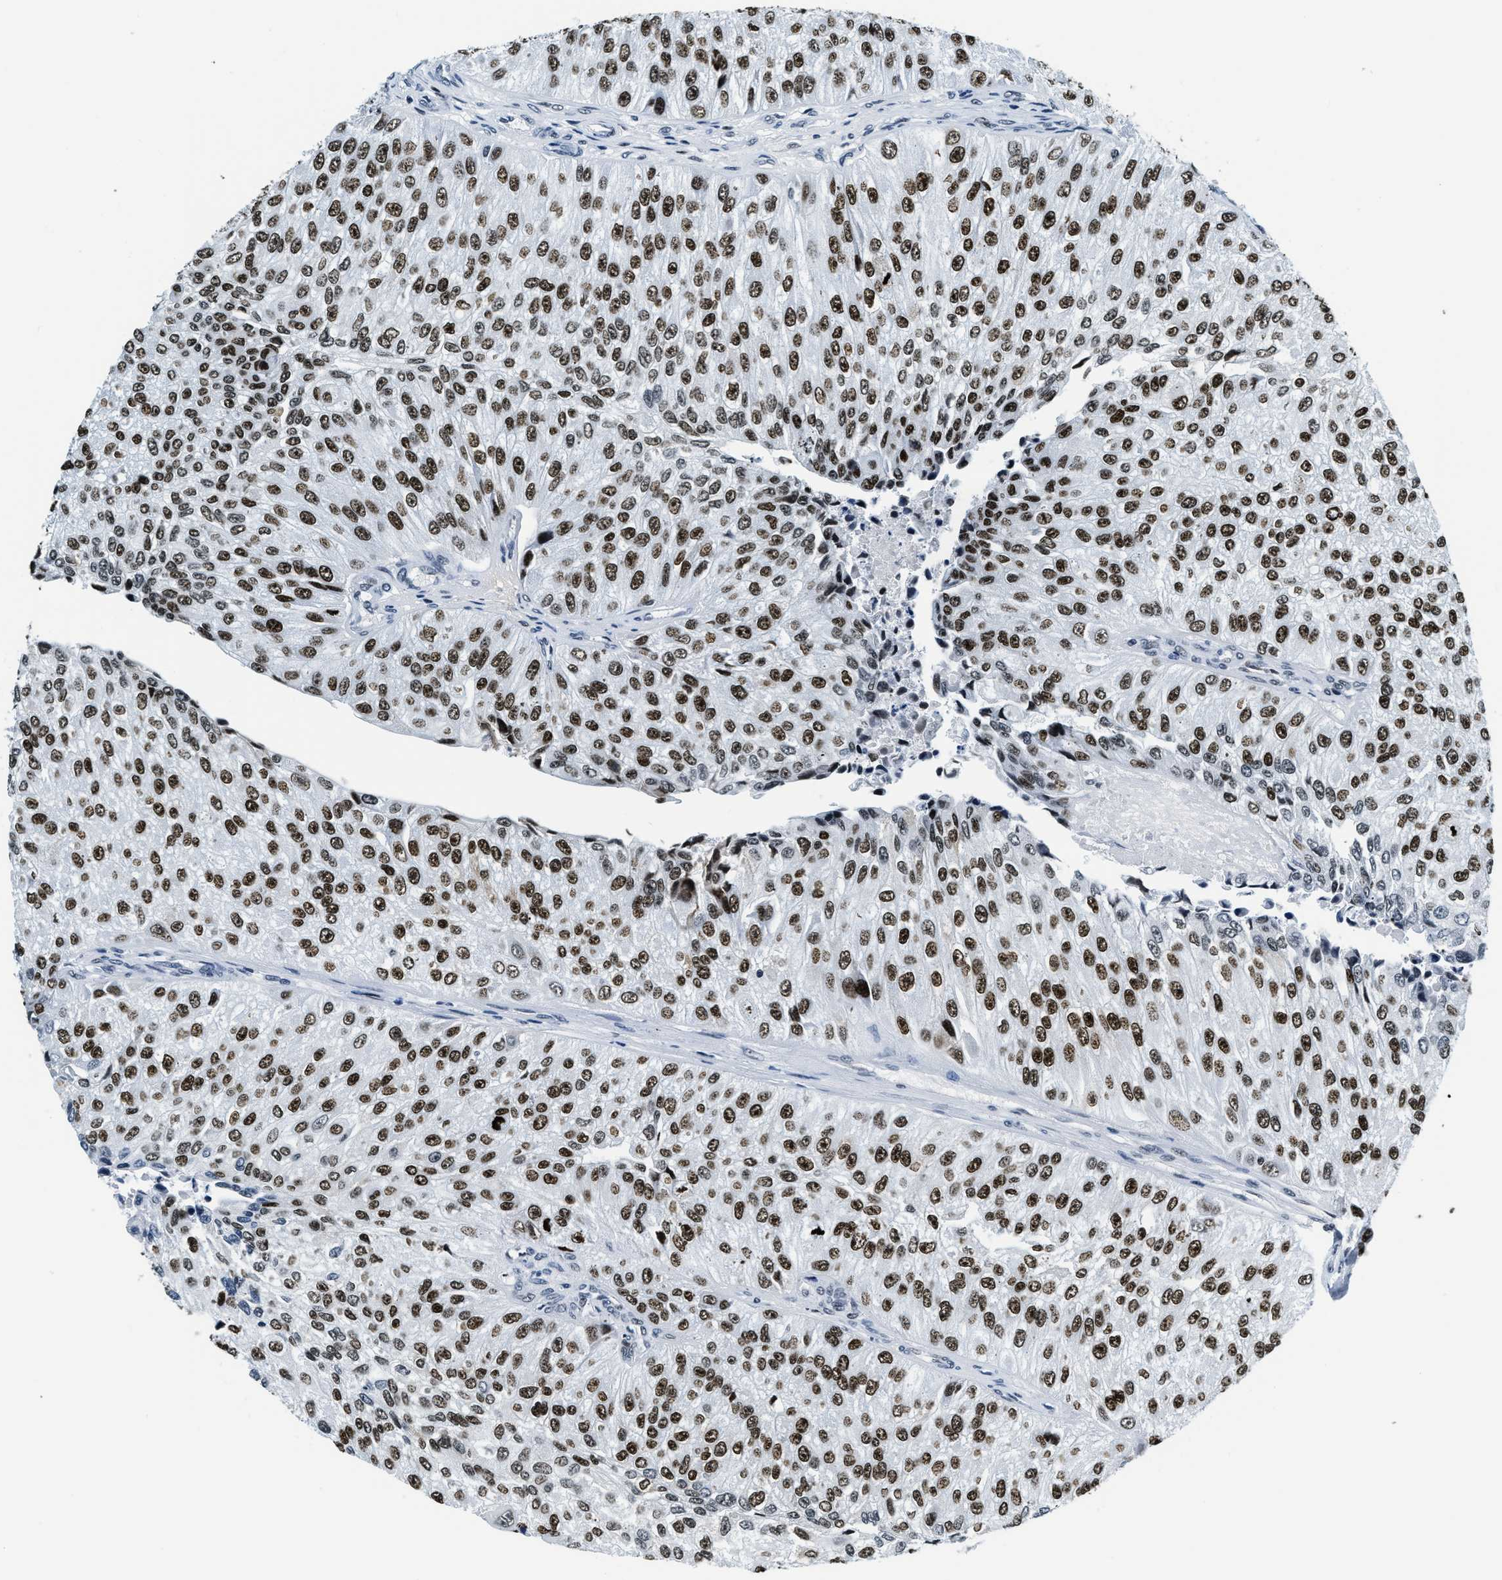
{"staining": {"intensity": "strong", "quantity": ">75%", "location": "nuclear"}, "tissue": "urothelial cancer", "cell_type": "Tumor cells", "image_type": "cancer", "snomed": [{"axis": "morphology", "description": "Urothelial carcinoma, High grade"}, {"axis": "topography", "description": "Kidney"}, {"axis": "topography", "description": "Urinary bladder"}], "caption": "High-grade urothelial carcinoma stained with DAB immunohistochemistry (IHC) demonstrates high levels of strong nuclear staining in about >75% of tumor cells. (DAB IHC, brown staining for protein, blue staining for nuclei).", "gene": "TOP1", "patient": {"sex": "male", "age": 77}}